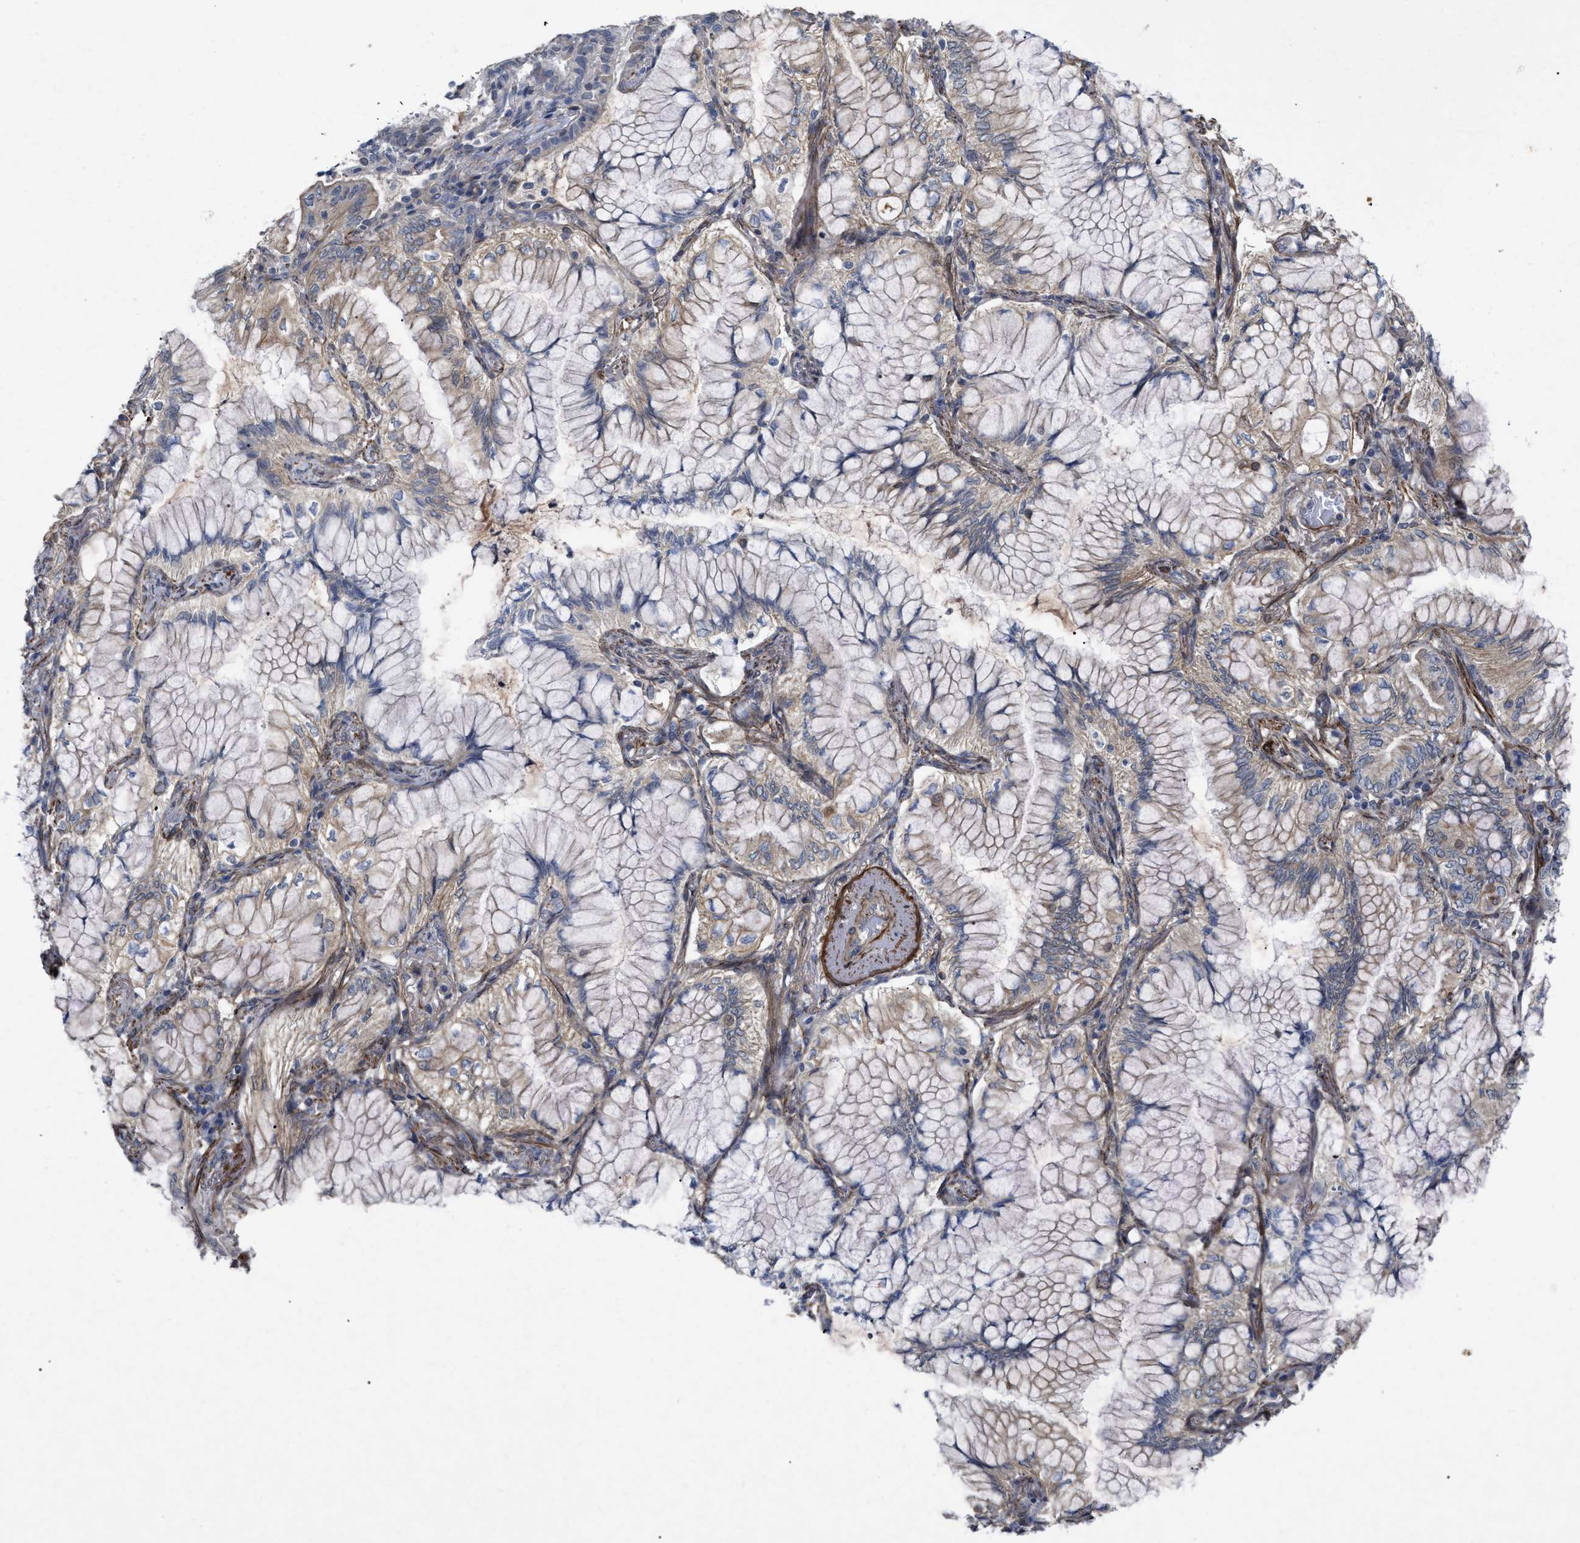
{"staining": {"intensity": "weak", "quantity": "<25%", "location": "cytoplasmic/membranous"}, "tissue": "lung cancer", "cell_type": "Tumor cells", "image_type": "cancer", "snomed": [{"axis": "morphology", "description": "Adenocarcinoma, NOS"}, {"axis": "topography", "description": "Lung"}], "caption": "High magnification brightfield microscopy of lung cancer stained with DAB (brown) and counterstained with hematoxylin (blue): tumor cells show no significant staining. The staining is performed using DAB brown chromogen with nuclei counter-stained in using hematoxylin.", "gene": "ST6GALNAC6", "patient": {"sex": "female", "age": 70}}